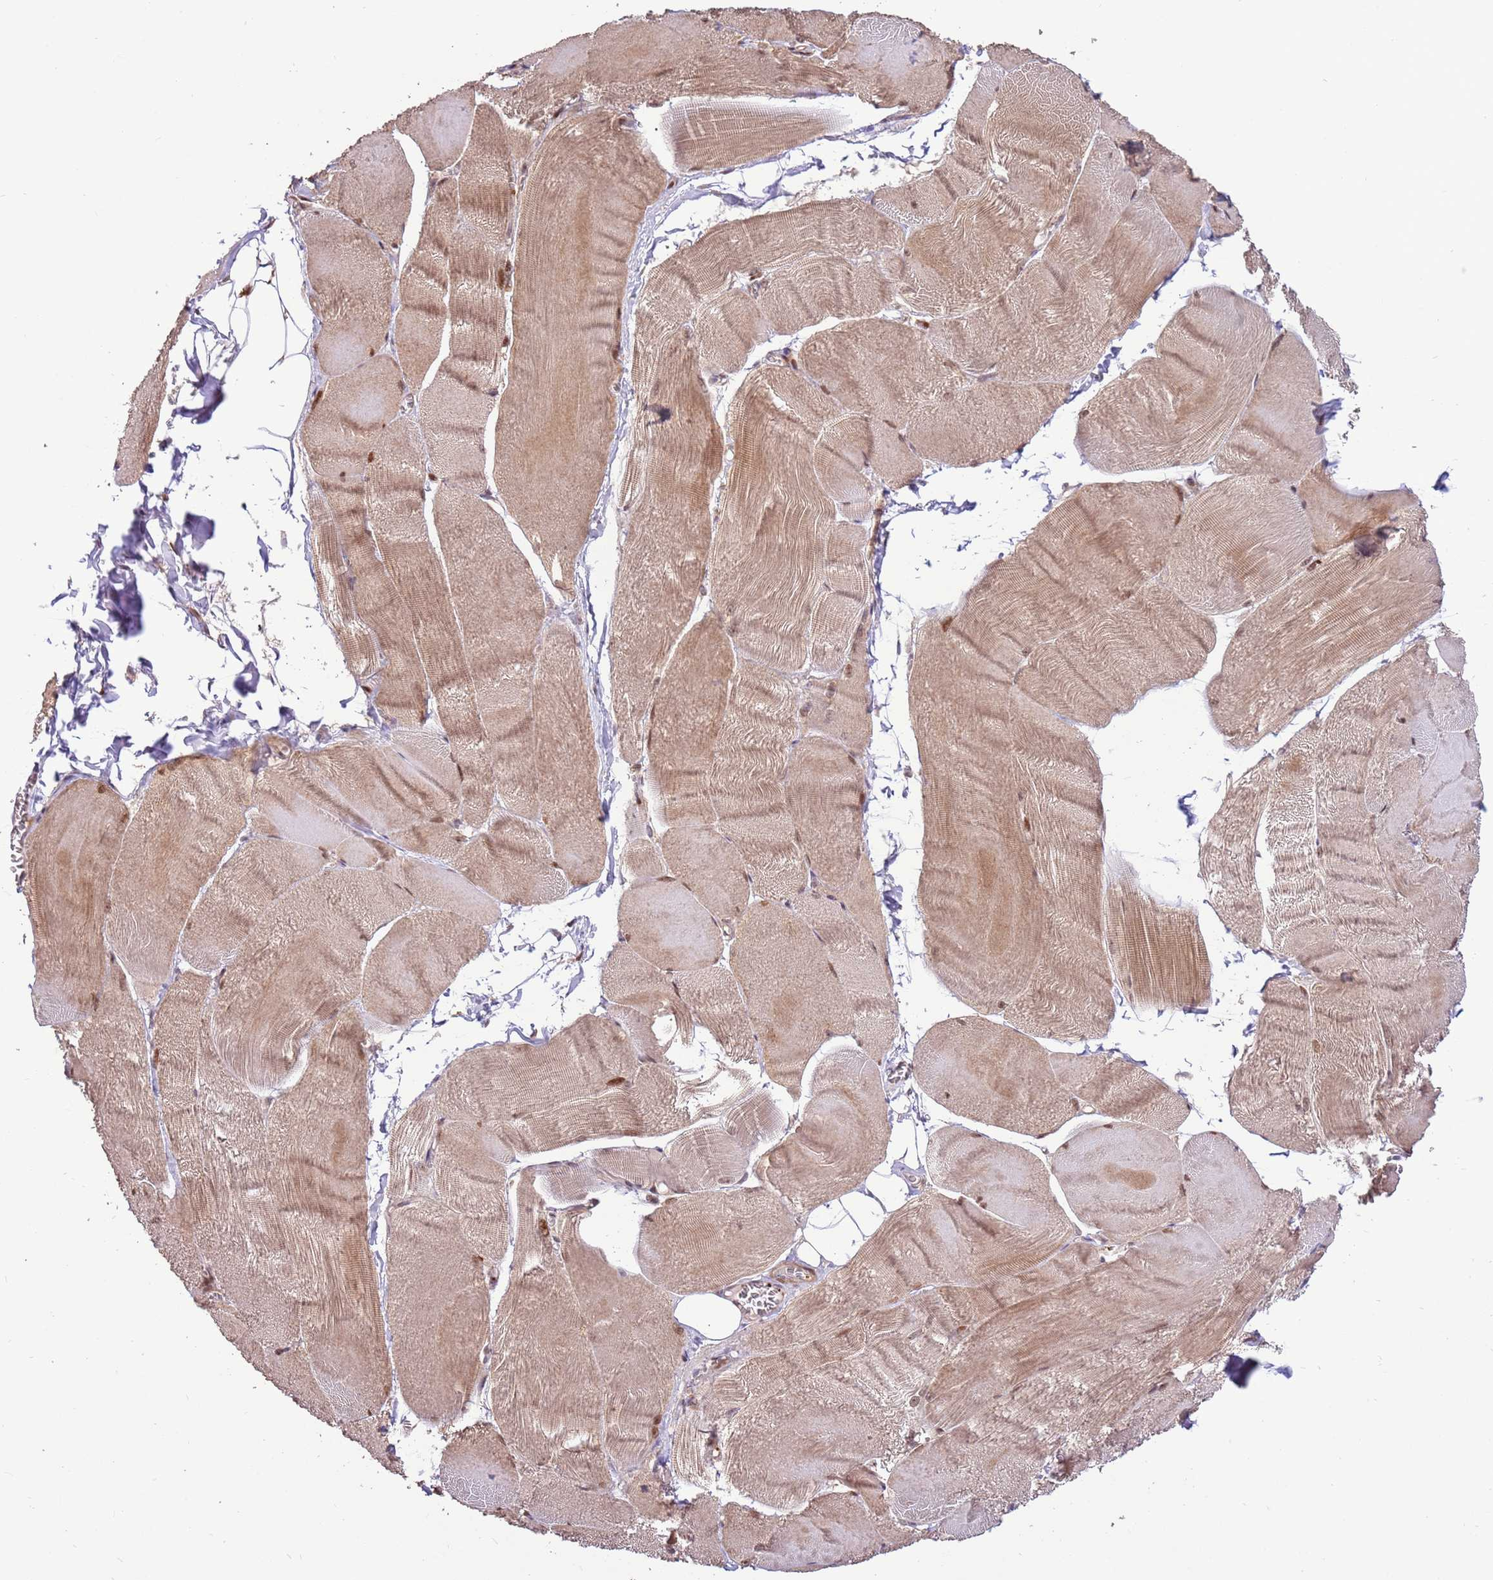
{"staining": {"intensity": "moderate", "quantity": ">75%", "location": "nuclear"}, "tissue": "skeletal muscle", "cell_type": "Myocytes", "image_type": "normal", "snomed": [{"axis": "morphology", "description": "Normal tissue, NOS"}, {"axis": "morphology", "description": "Basal cell carcinoma"}, {"axis": "topography", "description": "Skeletal muscle"}], "caption": "Immunohistochemical staining of benign human skeletal muscle displays moderate nuclear protein staining in approximately >75% of myocytes. Using DAB (brown) and hematoxylin (blue) stains, captured at high magnification using brightfield microscopy.", "gene": "CCDC112", "patient": {"sex": "female", "age": 64}}